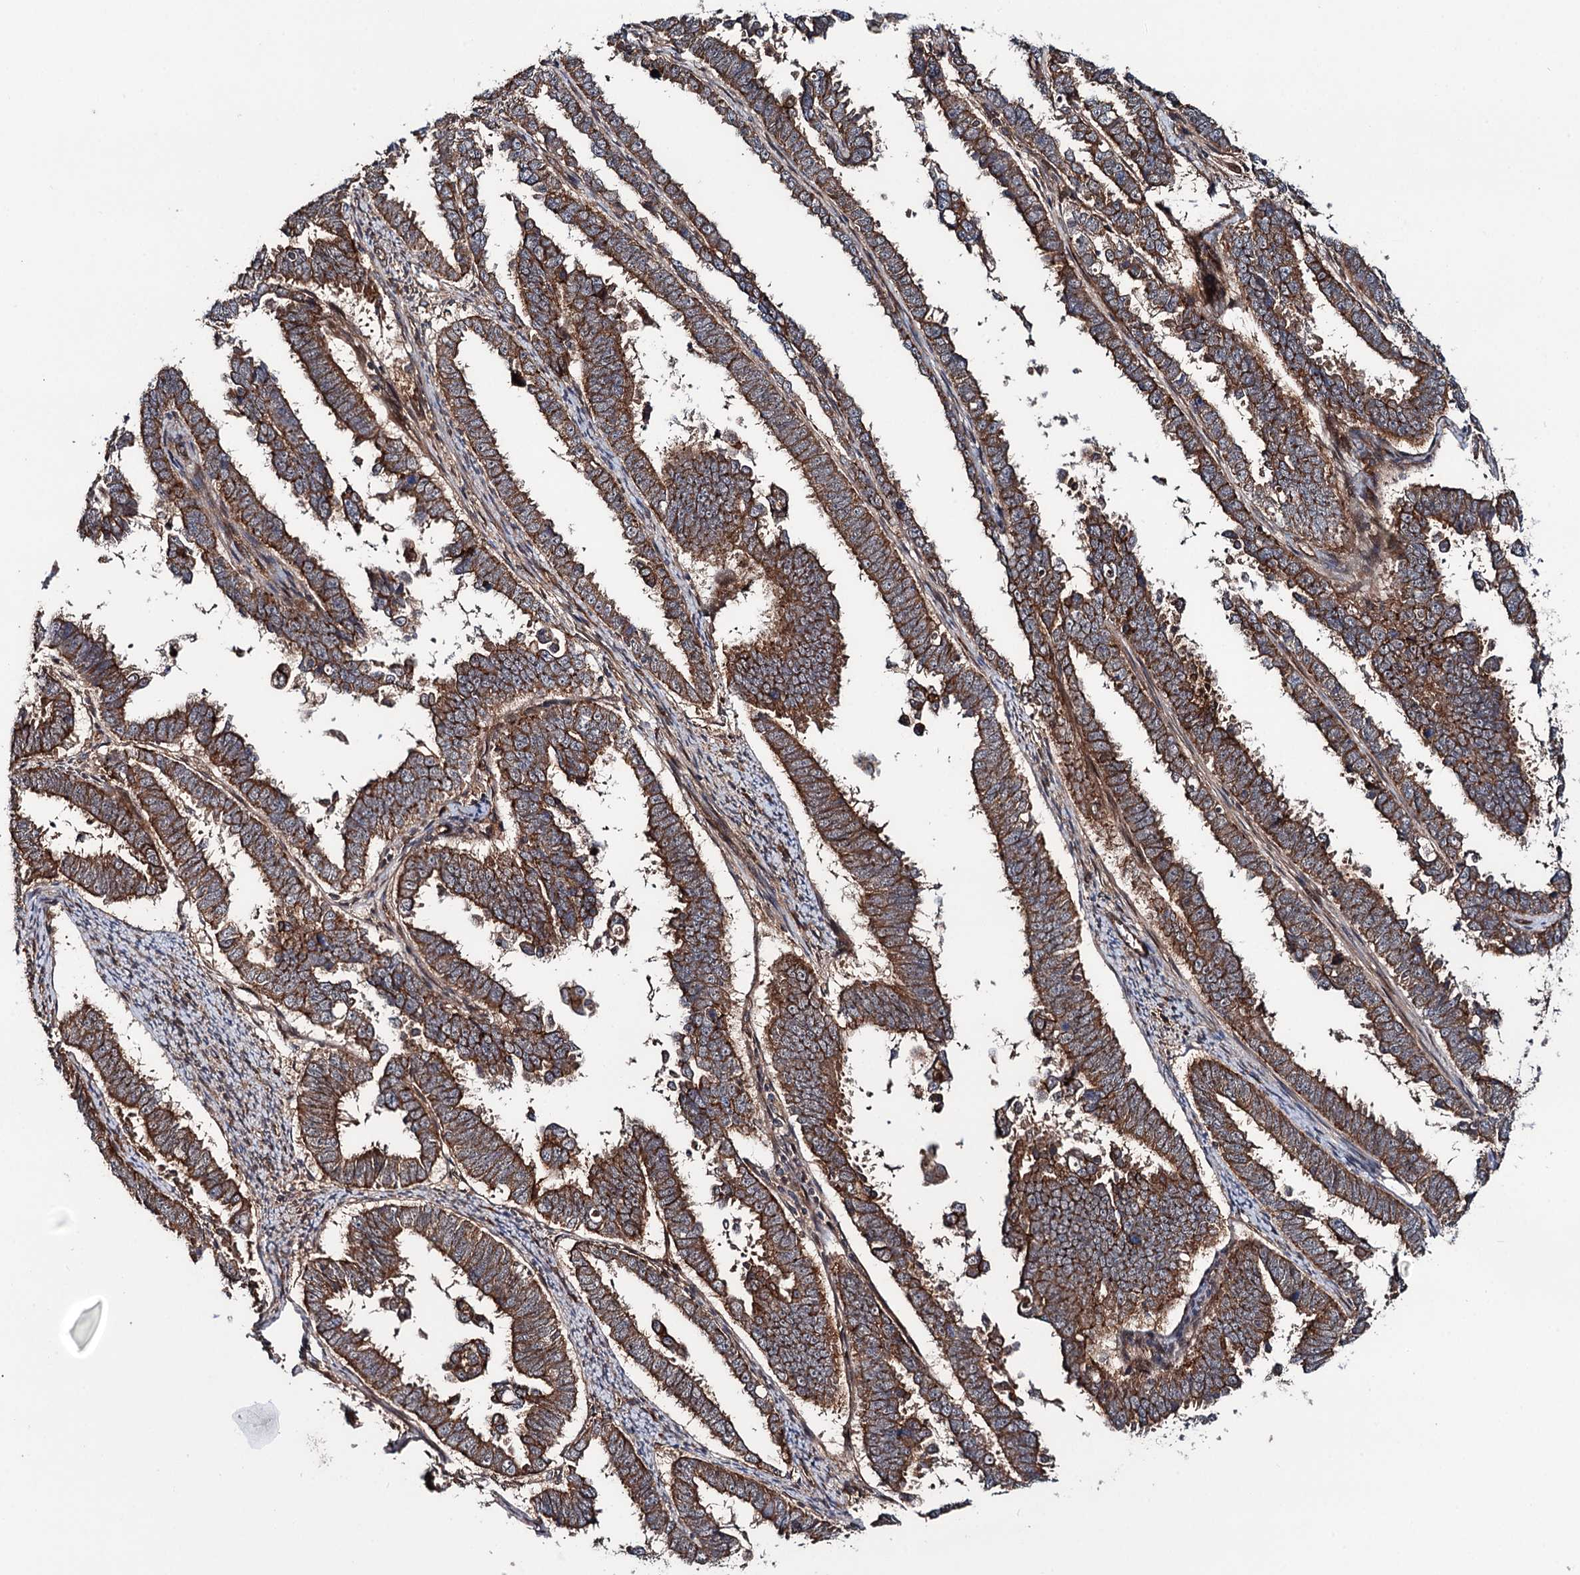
{"staining": {"intensity": "moderate", "quantity": ">75%", "location": "cytoplasmic/membranous"}, "tissue": "endometrial cancer", "cell_type": "Tumor cells", "image_type": "cancer", "snomed": [{"axis": "morphology", "description": "Adenocarcinoma, NOS"}, {"axis": "topography", "description": "Endometrium"}], "caption": "Tumor cells demonstrate medium levels of moderate cytoplasmic/membranous expression in about >75% of cells in endometrial cancer (adenocarcinoma).", "gene": "ADGRG4", "patient": {"sex": "female", "age": 75}}